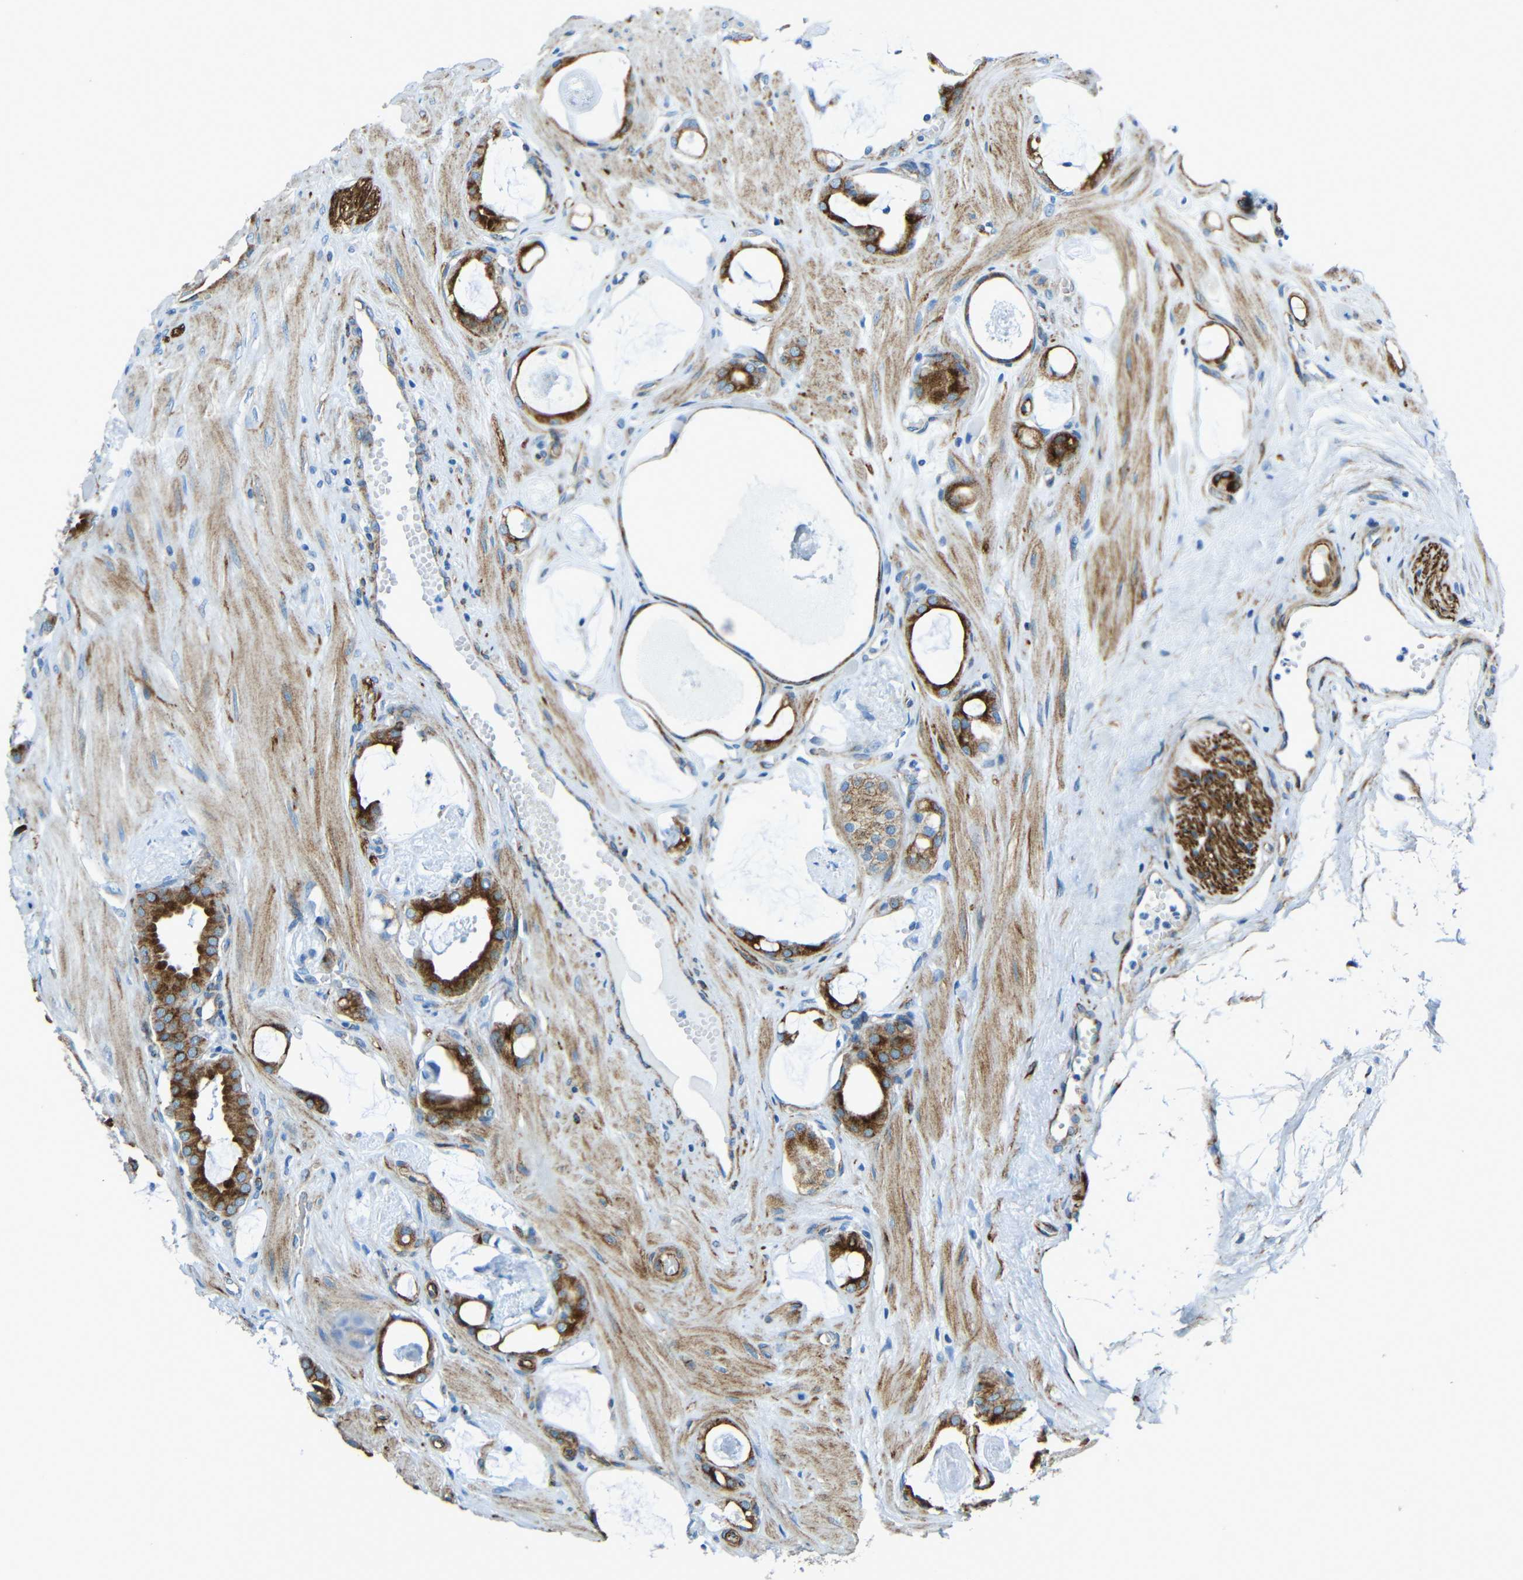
{"staining": {"intensity": "strong", "quantity": ">75%", "location": "cytoplasmic/membranous"}, "tissue": "prostate cancer", "cell_type": "Tumor cells", "image_type": "cancer", "snomed": [{"axis": "morphology", "description": "Adenocarcinoma, Low grade"}, {"axis": "topography", "description": "Prostate"}], "caption": "DAB (3,3'-diaminobenzidine) immunohistochemical staining of prostate low-grade adenocarcinoma exhibits strong cytoplasmic/membranous protein staining in about >75% of tumor cells.", "gene": "TUBB4B", "patient": {"sex": "male", "age": 53}}